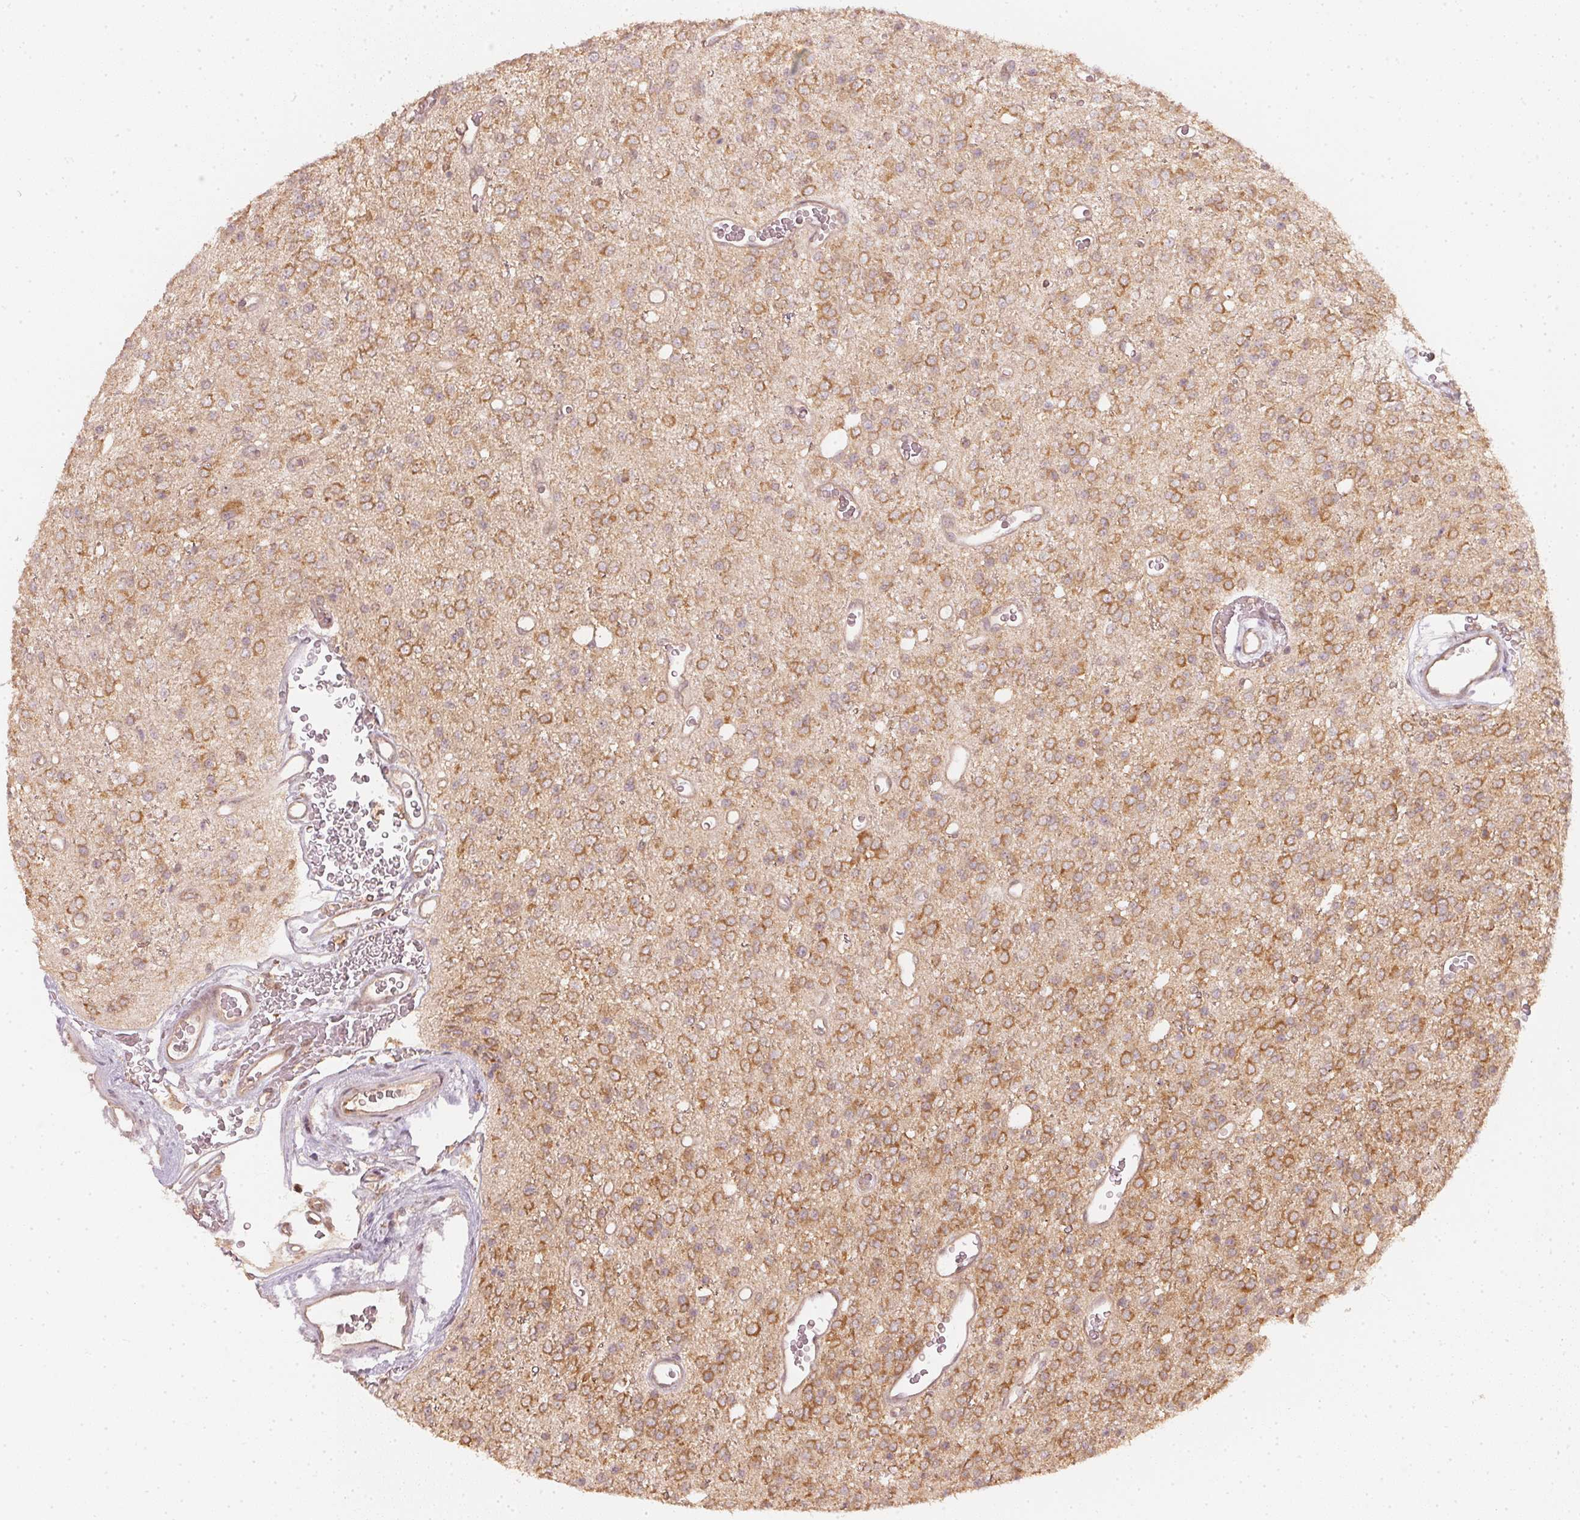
{"staining": {"intensity": "moderate", "quantity": ">75%", "location": "cytoplasmic/membranous"}, "tissue": "glioma", "cell_type": "Tumor cells", "image_type": "cancer", "snomed": [{"axis": "morphology", "description": "Glioma, malignant, Low grade"}, {"axis": "topography", "description": "Brain"}], "caption": "Malignant low-grade glioma stained for a protein demonstrates moderate cytoplasmic/membranous positivity in tumor cells.", "gene": "WDR54", "patient": {"sex": "female", "age": 45}}